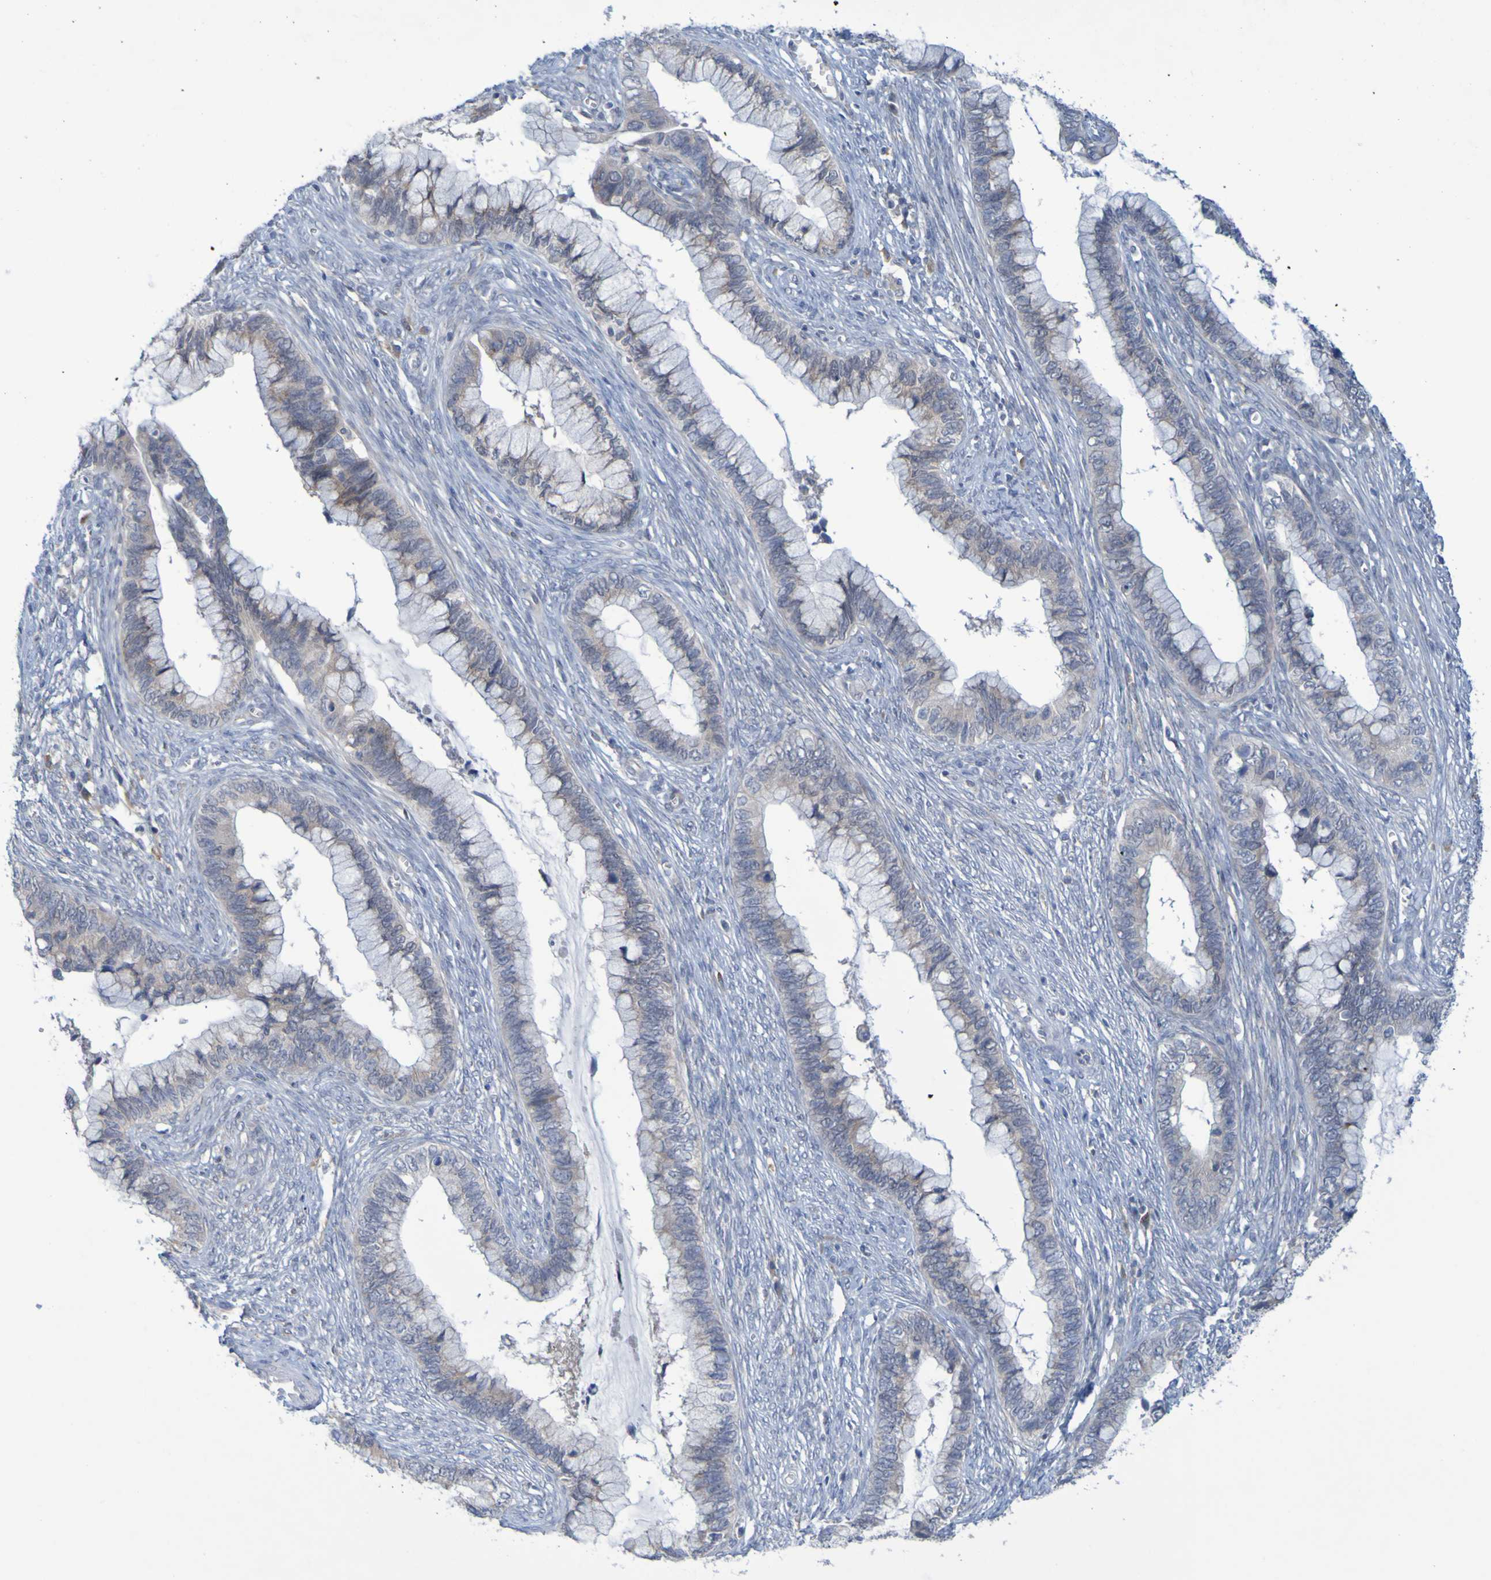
{"staining": {"intensity": "weak", "quantity": "25%-75%", "location": "cytoplasmic/membranous"}, "tissue": "cervical cancer", "cell_type": "Tumor cells", "image_type": "cancer", "snomed": [{"axis": "morphology", "description": "Adenocarcinoma, NOS"}, {"axis": "topography", "description": "Cervix"}], "caption": "This is an image of immunohistochemistry staining of cervical adenocarcinoma, which shows weak staining in the cytoplasmic/membranous of tumor cells.", "gene": "LILRB5", "patient": {"sex": "female", "age": 44}}